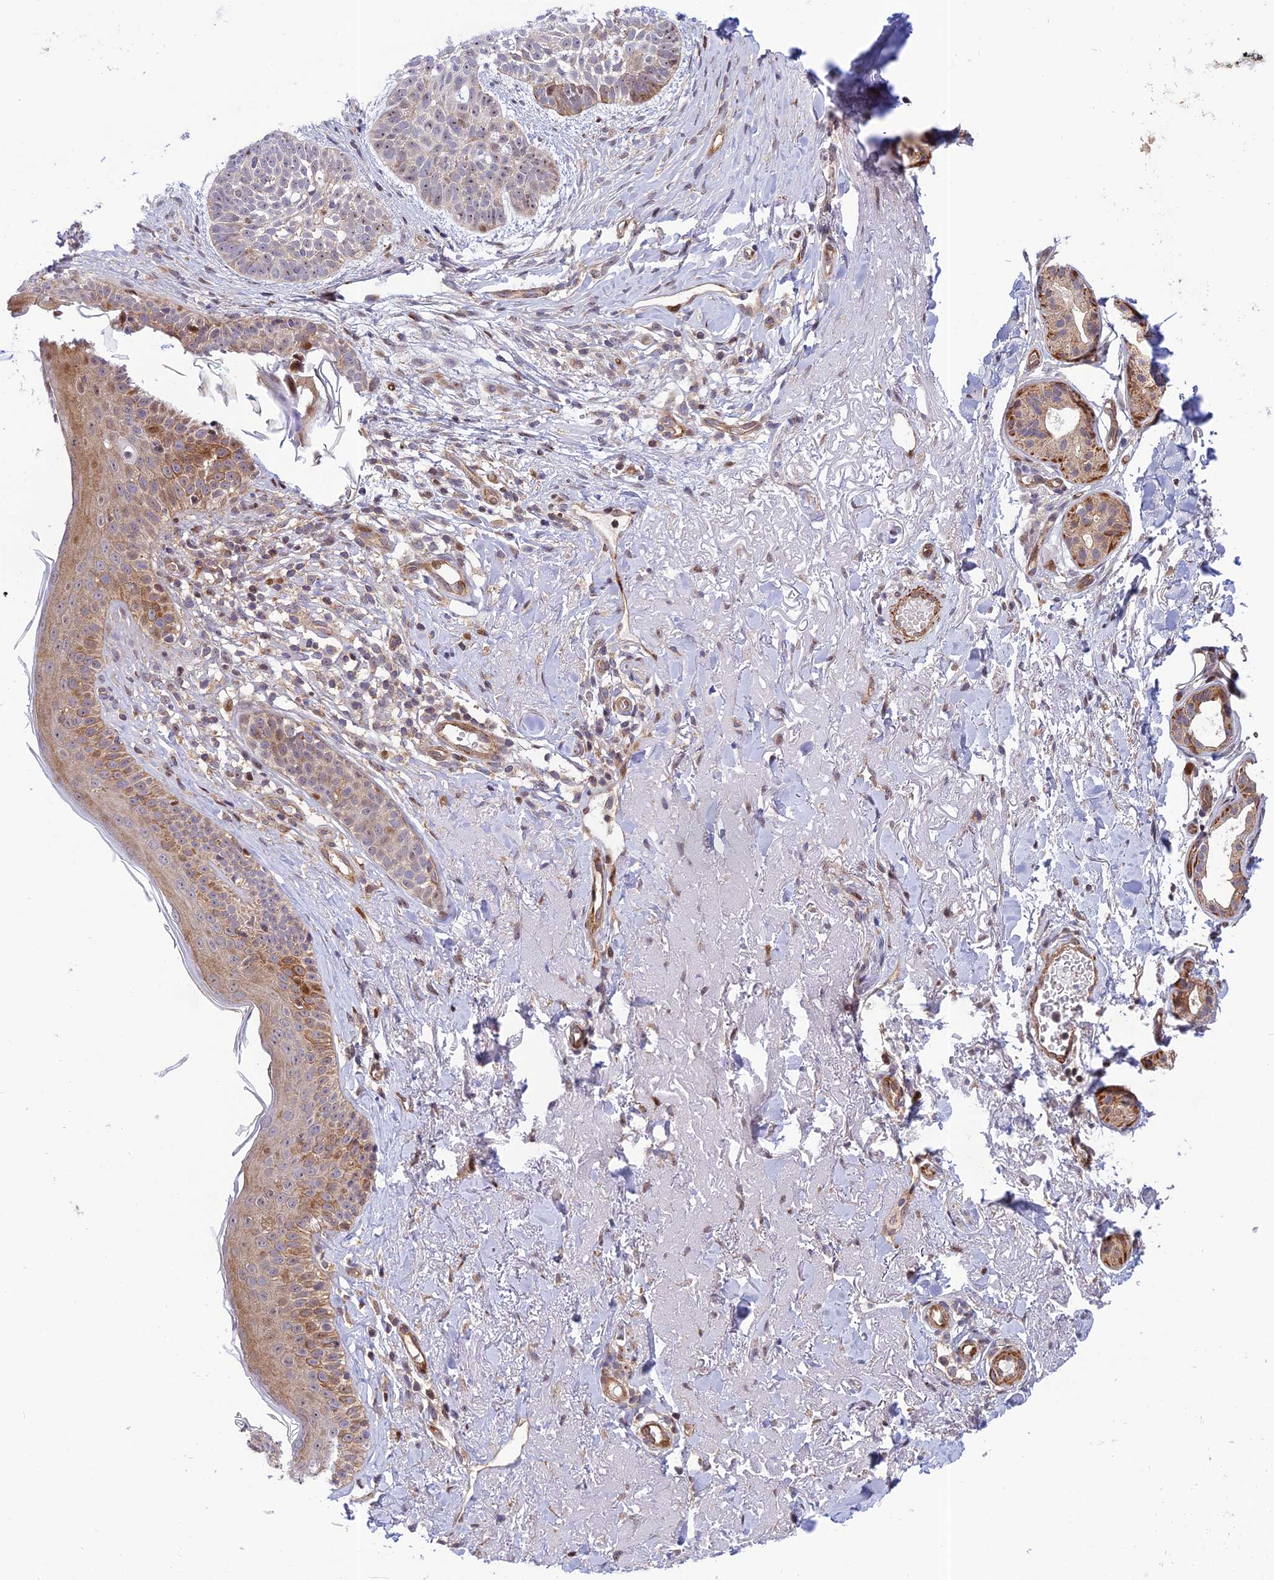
{"staining": {"intensity": "moderate", "quantity": "<25%", "location": "cytoplasmic/membranous"}, "tissue": "skin cancer", "cell_type": "Tumor cells", "image_type": "cancer", "snomed": [{"axis": "morphology", "description": "Basal cell carcinoma"}, {"axis": "topography", "description": "Skin"}], "caption": "Immunohistochemistry (IHC) (DAB) staining of basal cell carcinoma (skin) reveals moderate cytoplasmic/membranous protein positivity in about <25% of tumor cells.", "gene": "ZNF584", "patient": {"sex": "male", "age": 71}}